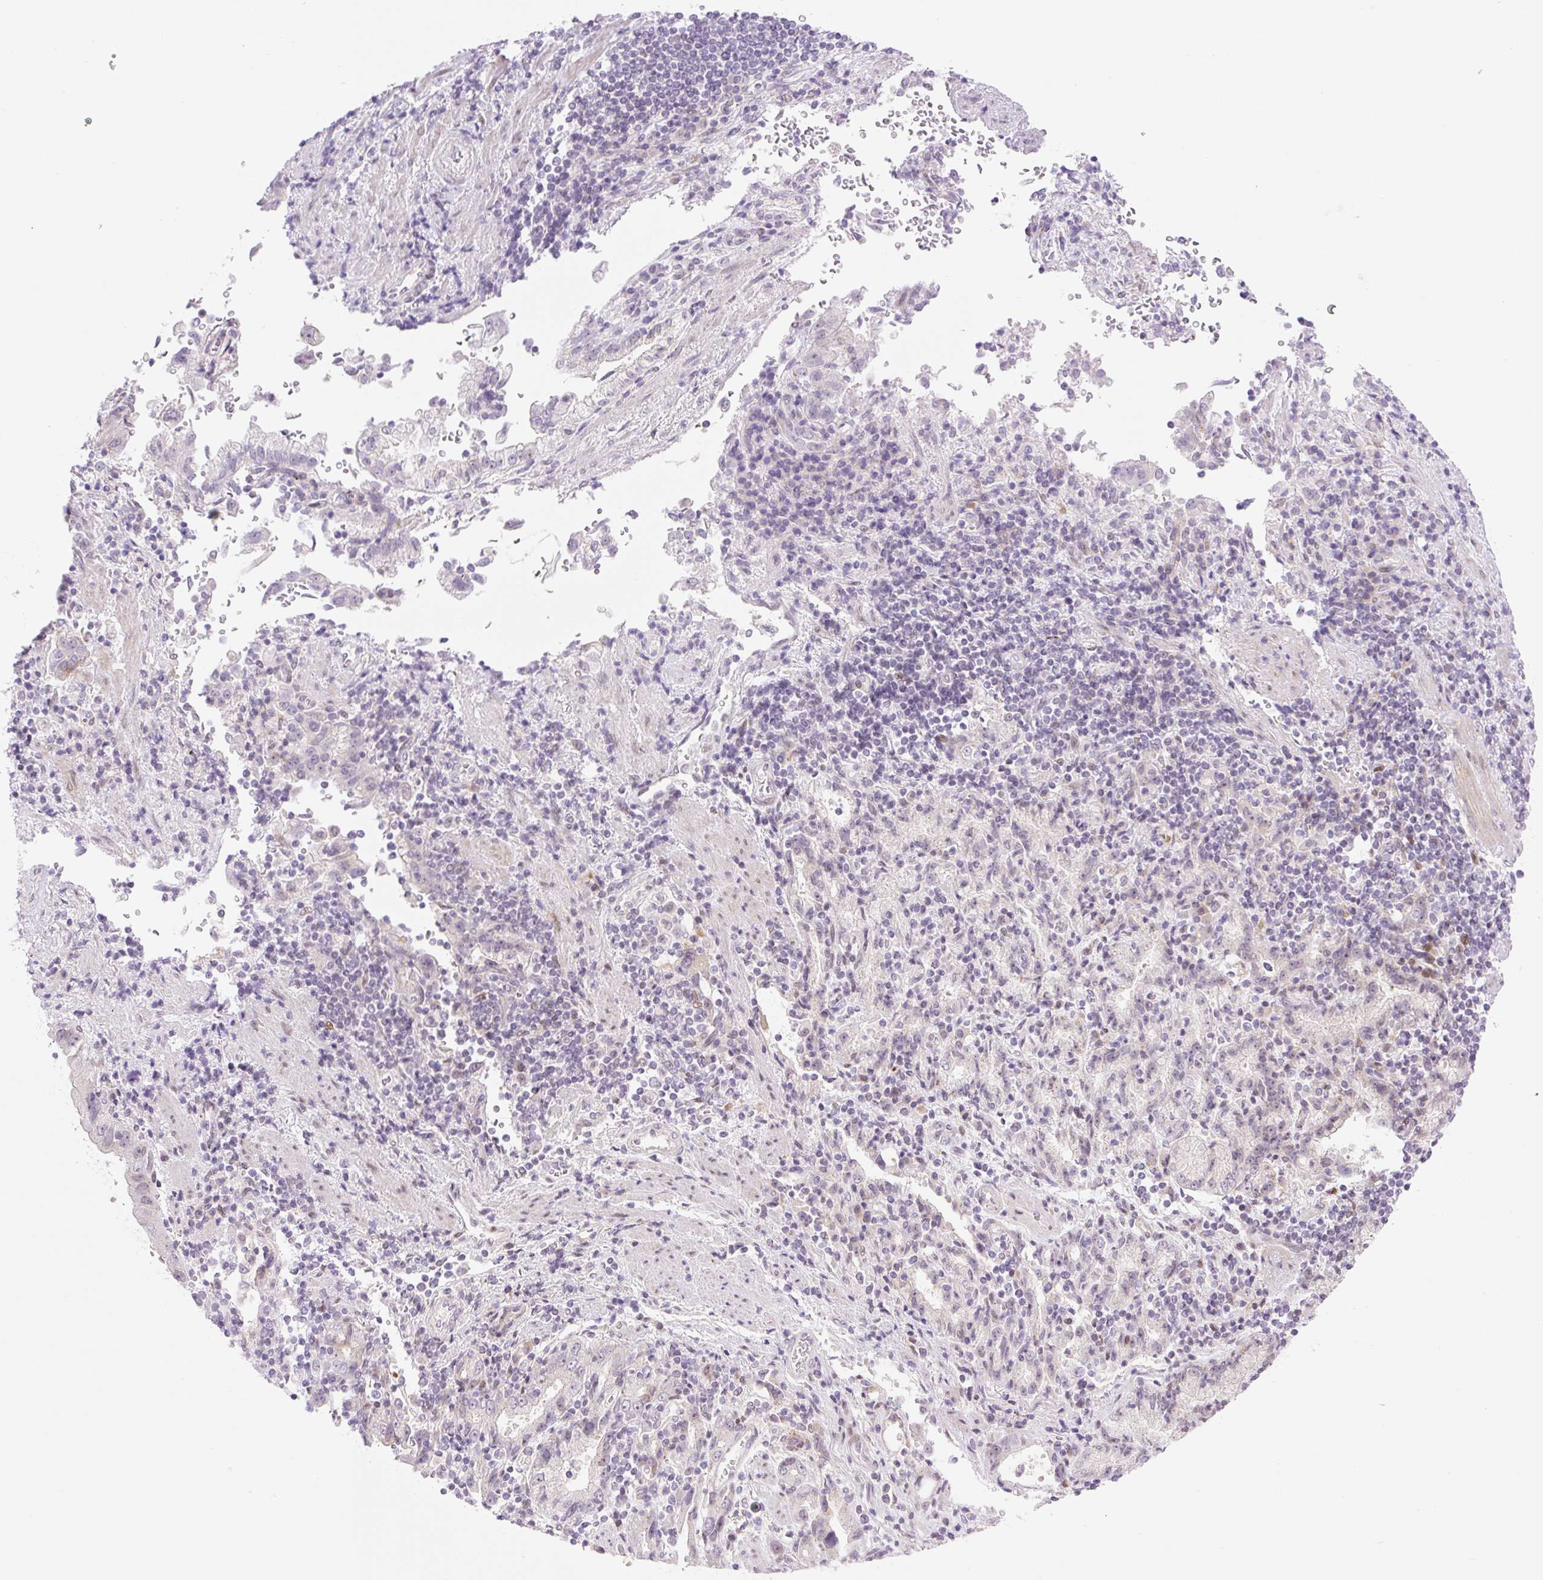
{"staining": {"intensity": "negative", "quantity": "none", "location": "none"}, "tissue": "stomach cancer", "cell_type": "Tumor cells", "image_type": "cancer", "snomed": [{"axis": "morphology", "description": "Adenocarcinoma, NOS"}, {"axis": "topography", "description": "Stomach"}], "caption": "IHC photomicrograph of human stomach cancer (adenocarcinoma) stained for a protein (brown), which reveals no positivity in tumor cells.", "gene": "ZFP41", "patient": {"sex": "male", "age": 62}}